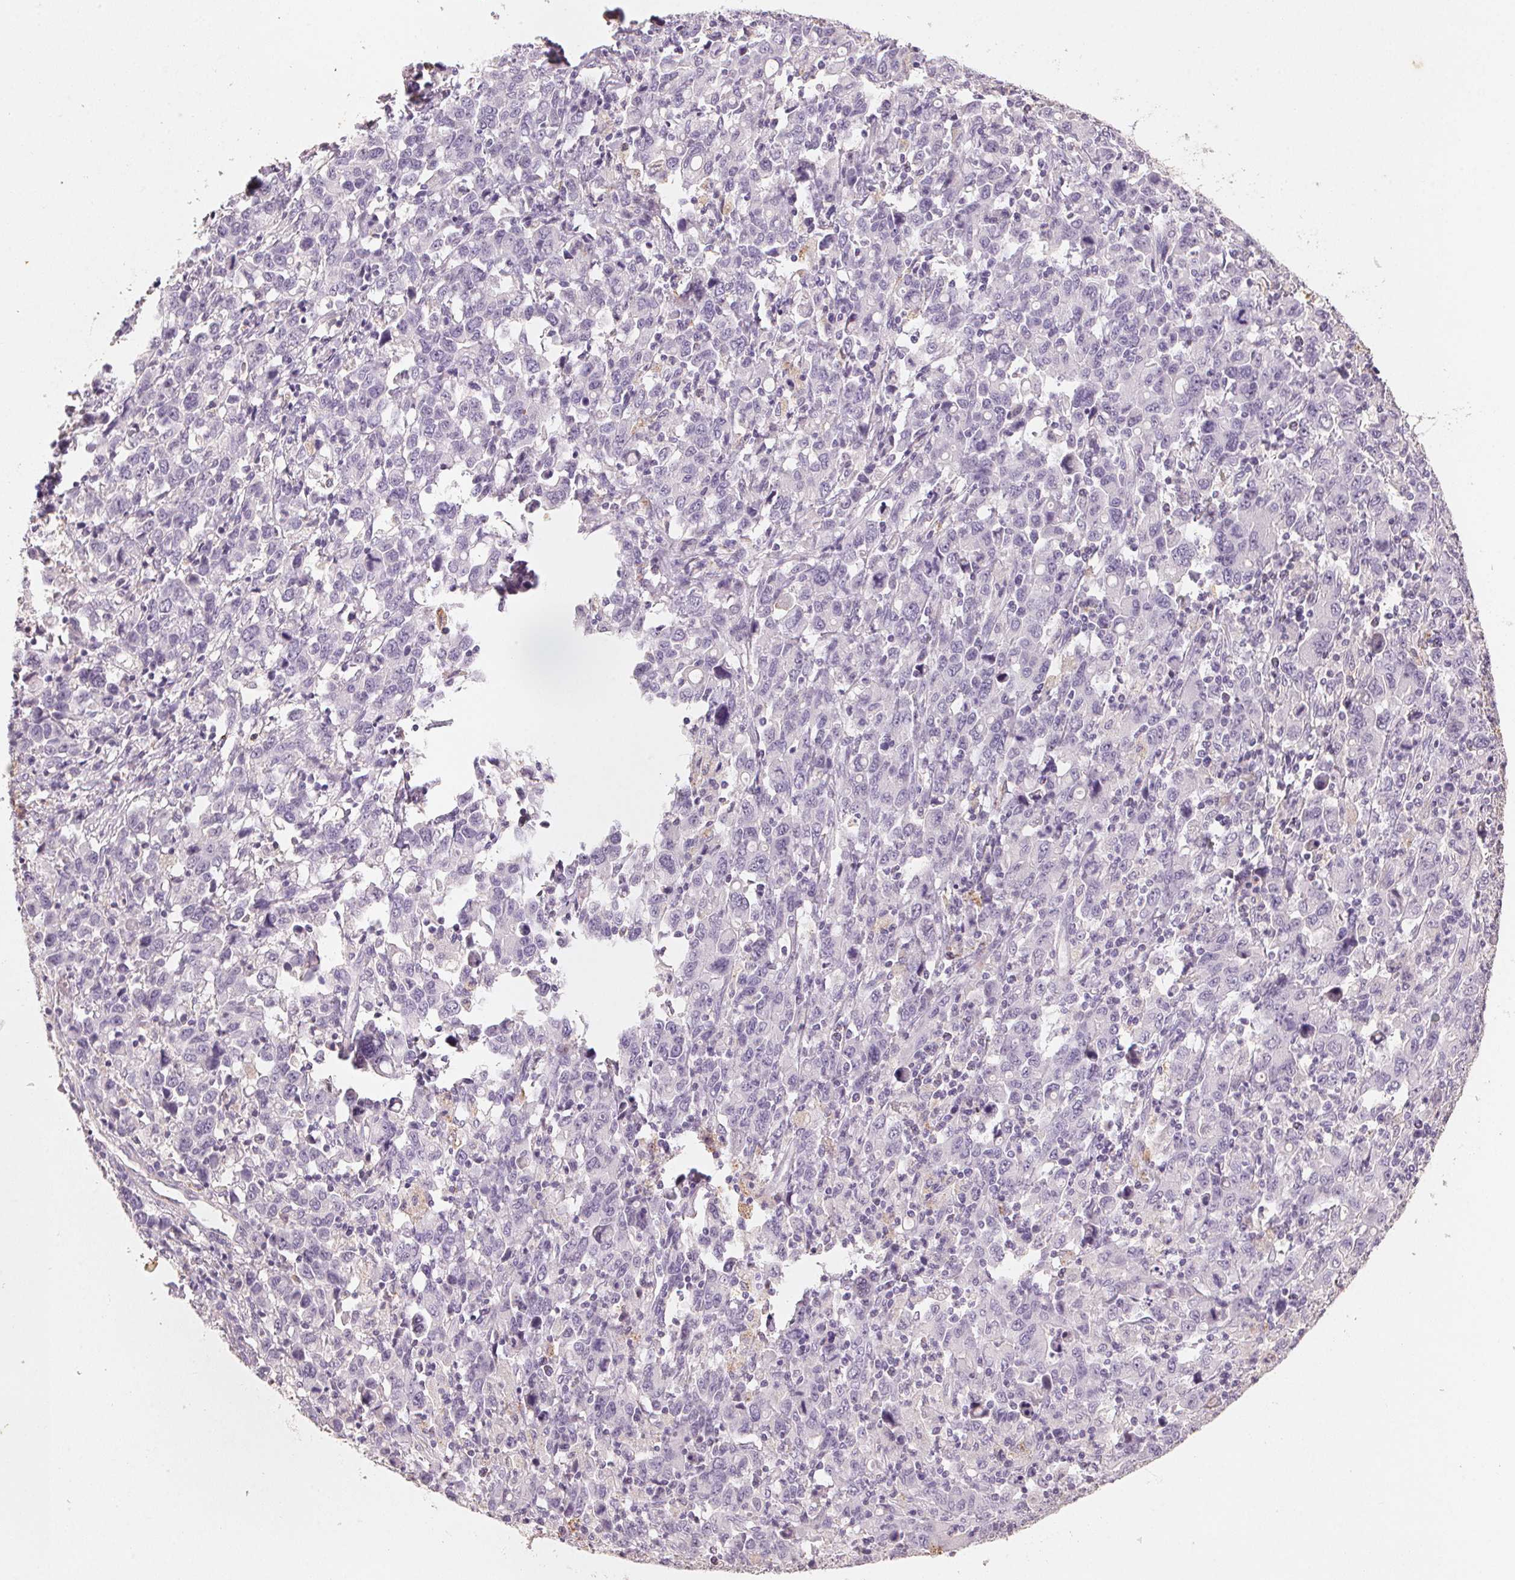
{"staining": {"intensity": "negative", "quantity": "none", "location": "none"}, "tissue": "stomach cancer", "cell_type": "Tumor cells", "image_type": "cancer", "snomed": [{"axis": "morphology", "description": "Adenocarcinoma, NOS"}, {"axis": "topography", "description": "Stomach, upper"}], "caption": "An IHC image of stomach cancer (adenocarcinoma) is shown. There is no staining in tumor cells of stomach cancer (adenocarcinoma).", "gene": "CXCL5", "patient": {"sex": "male", "age": 69}}